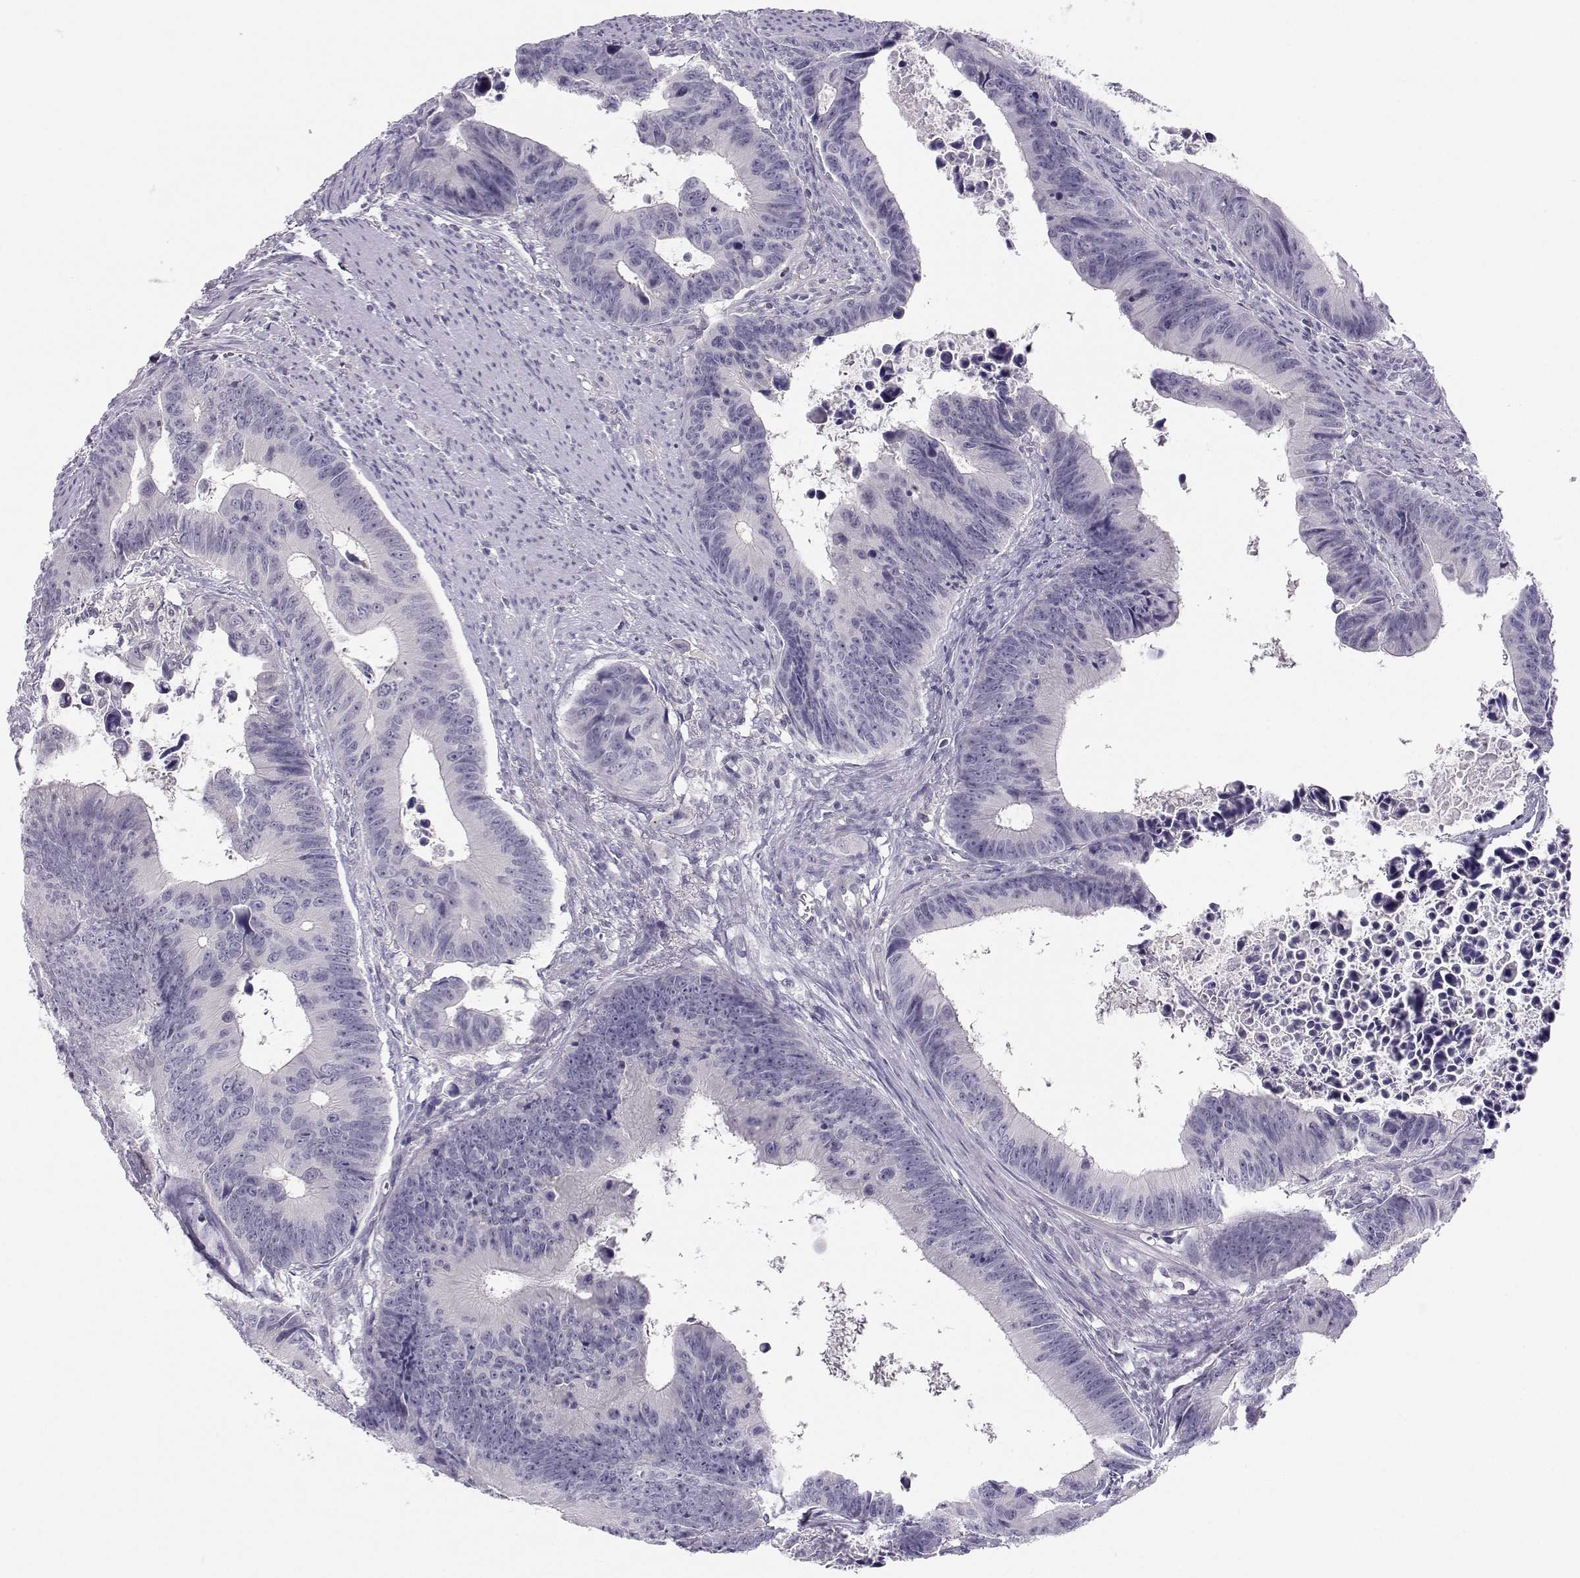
{"staining": {"intensity": "negative", "quantity": "none", "location": "none"}, "tissue": "colorectal cancer", "cell_type": "Tumor cells", "image_type": "cancer", "snomed": [{"axis": "morphology", "description": "Adenocarcinoma, NOS"}, {"axis": "topography", "description": "Colon"}], "caption": "The image reveals no staining of tumor cells in colorectal adenocarcinoma.", "gene": "MROH7", "patient": {"sex": "female", "age": 87}}